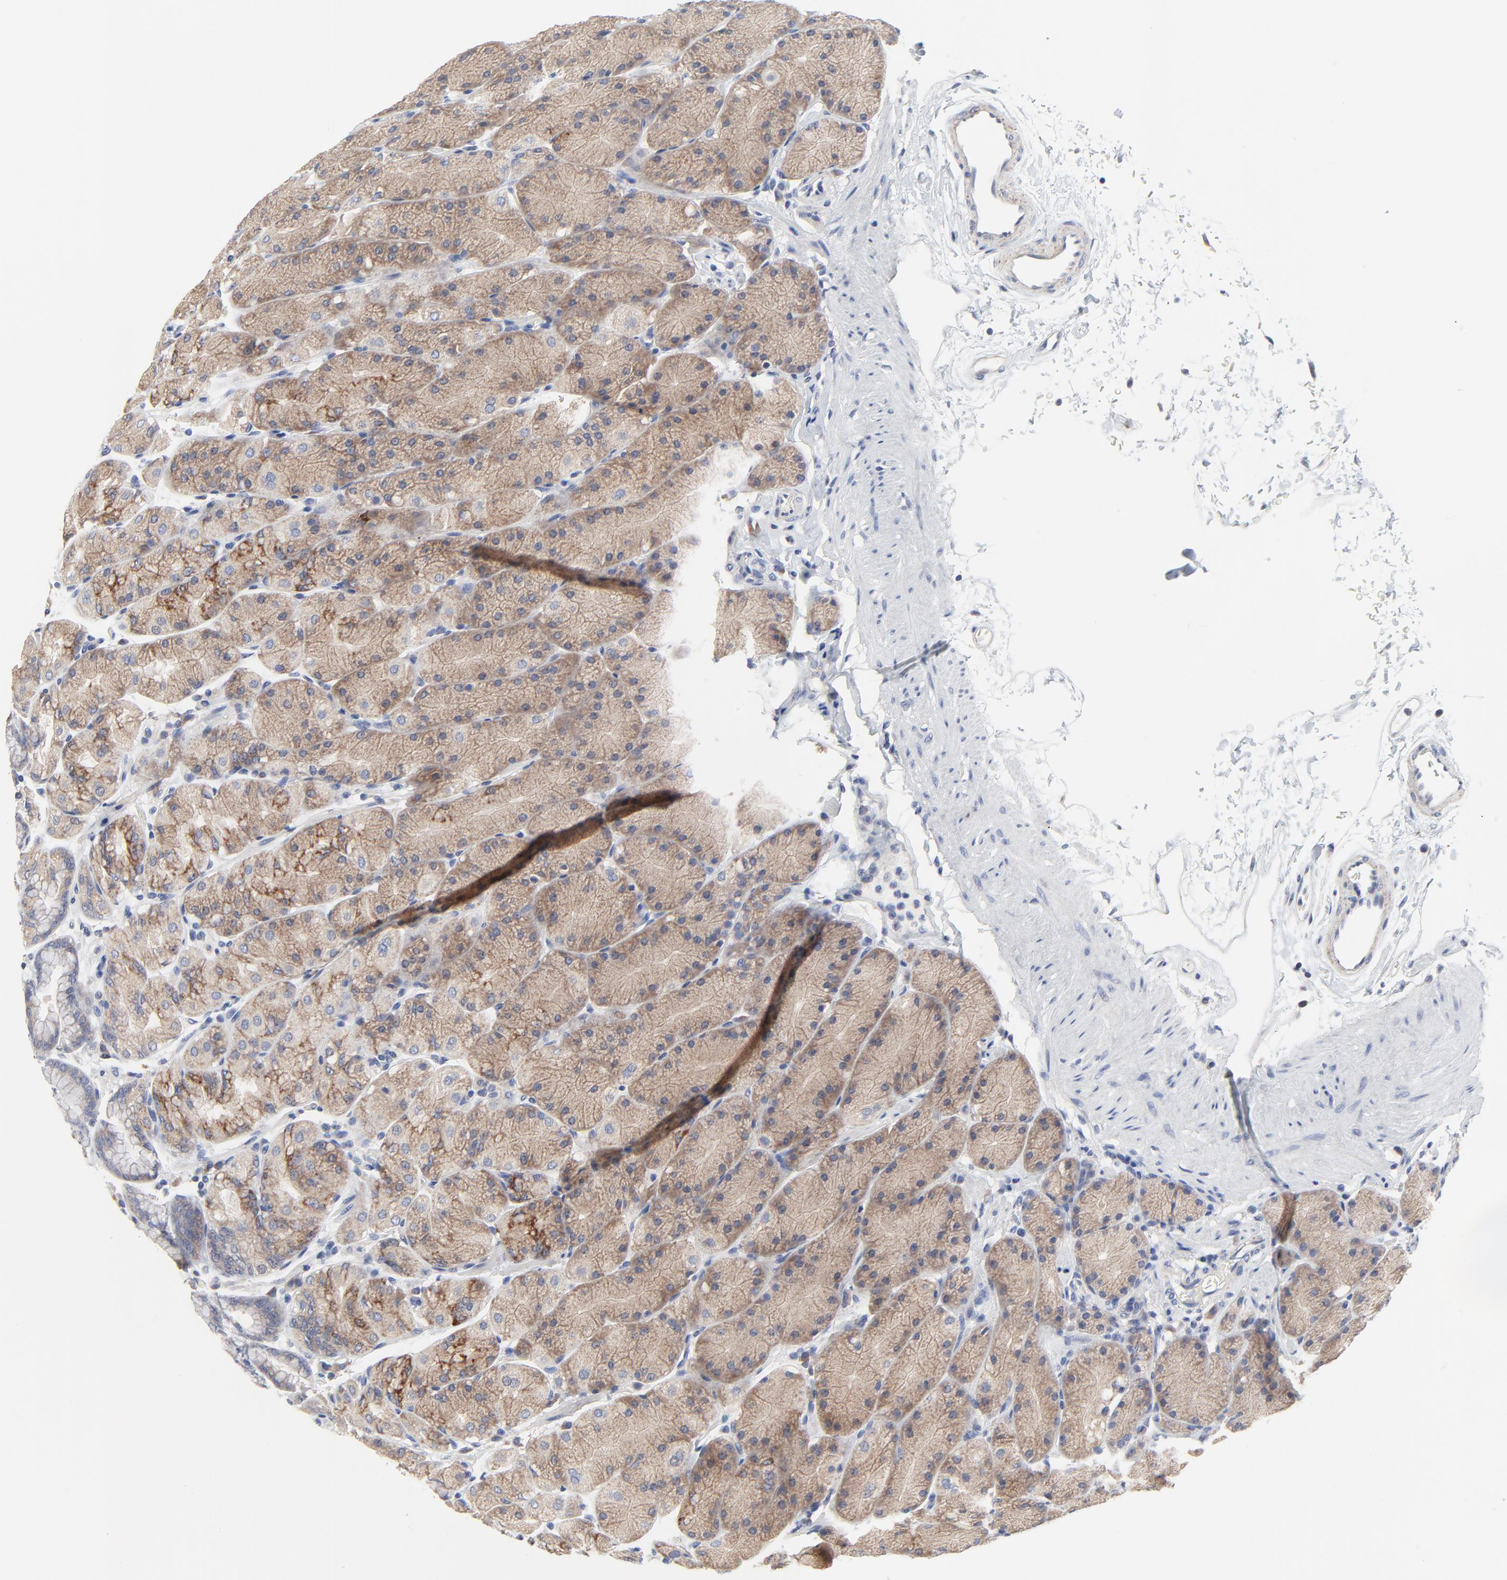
{"staining": {"intensity": "moderate", "quantity": "25%-75%", "location": "cytoplasmic/membranous"}, "tissue": "stomach", "cell_type": "Glandular cells", "image_type": "normal", "snomed": [{"axis": "morphology", "description": "Normal tissue, NOS"}, {"axis": "topography", "description": "Stomach, upper"}, {"axis": "topography", "description": "Stomach"}], "caption": "Brown immunohistochemical staining in benign stomach displays moderate cytoplasmic/membranous expression in approximately 25%-75% of glandular cells.", "gene": "DHRSX", "patient": {"sex": "male", "age": 76}}